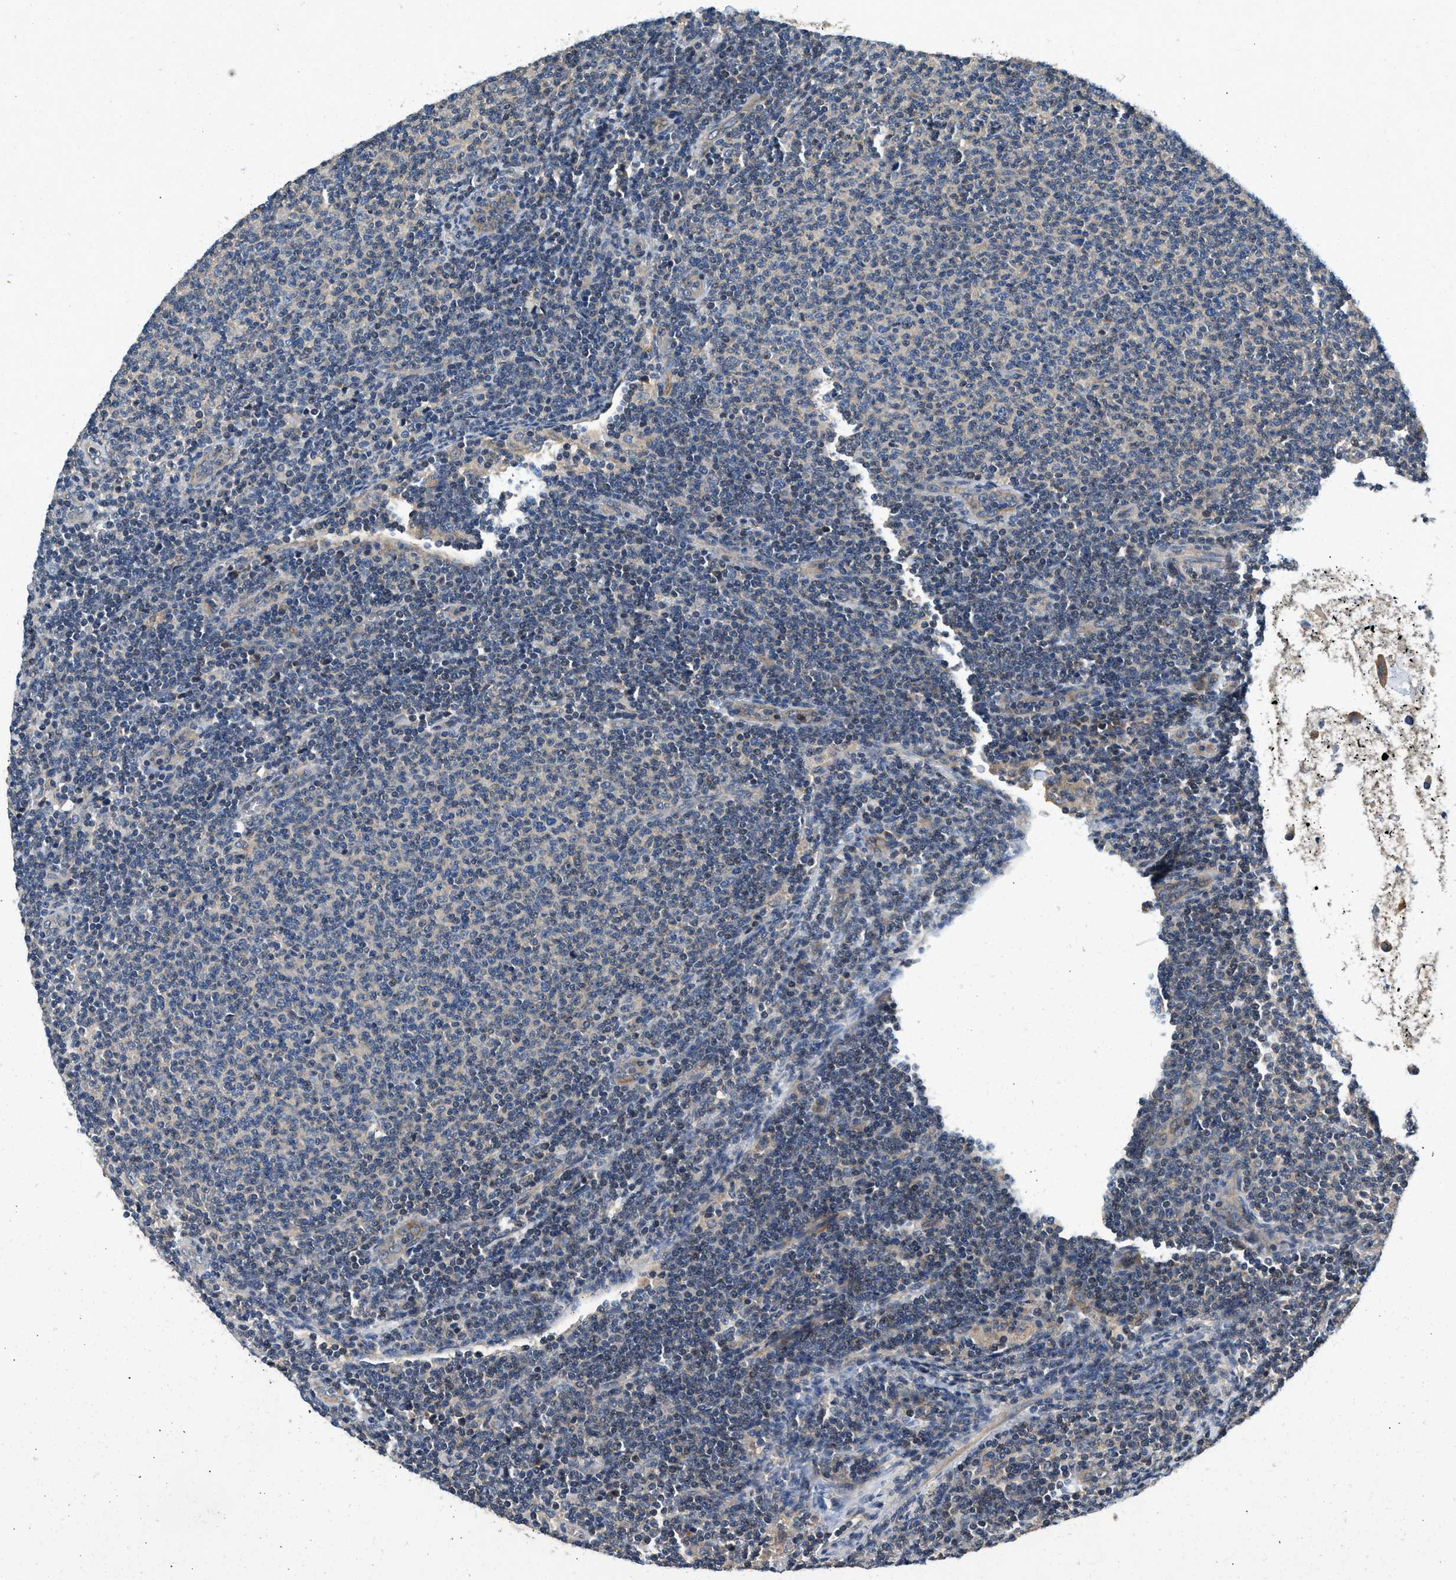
{"staining": {"intensity": "weak", "quantity": "<25%", "location": "cytoplasmic/membranous"}, "tissue": "lymphoma", "cell_type": "Tumor cells", "image_type": "cancer", "snomed": [{"axis": "morphology", "description": "Malignant lymphoma, non-Hodgkin's type, Low grade"}, {"axis": "topography", "description": "Lymph node"}], "caption": "There is no significant expression in tumor cells of lymphoma.", "gene": "IL3RA", "patient": {"sex": "male", "age": 66}}